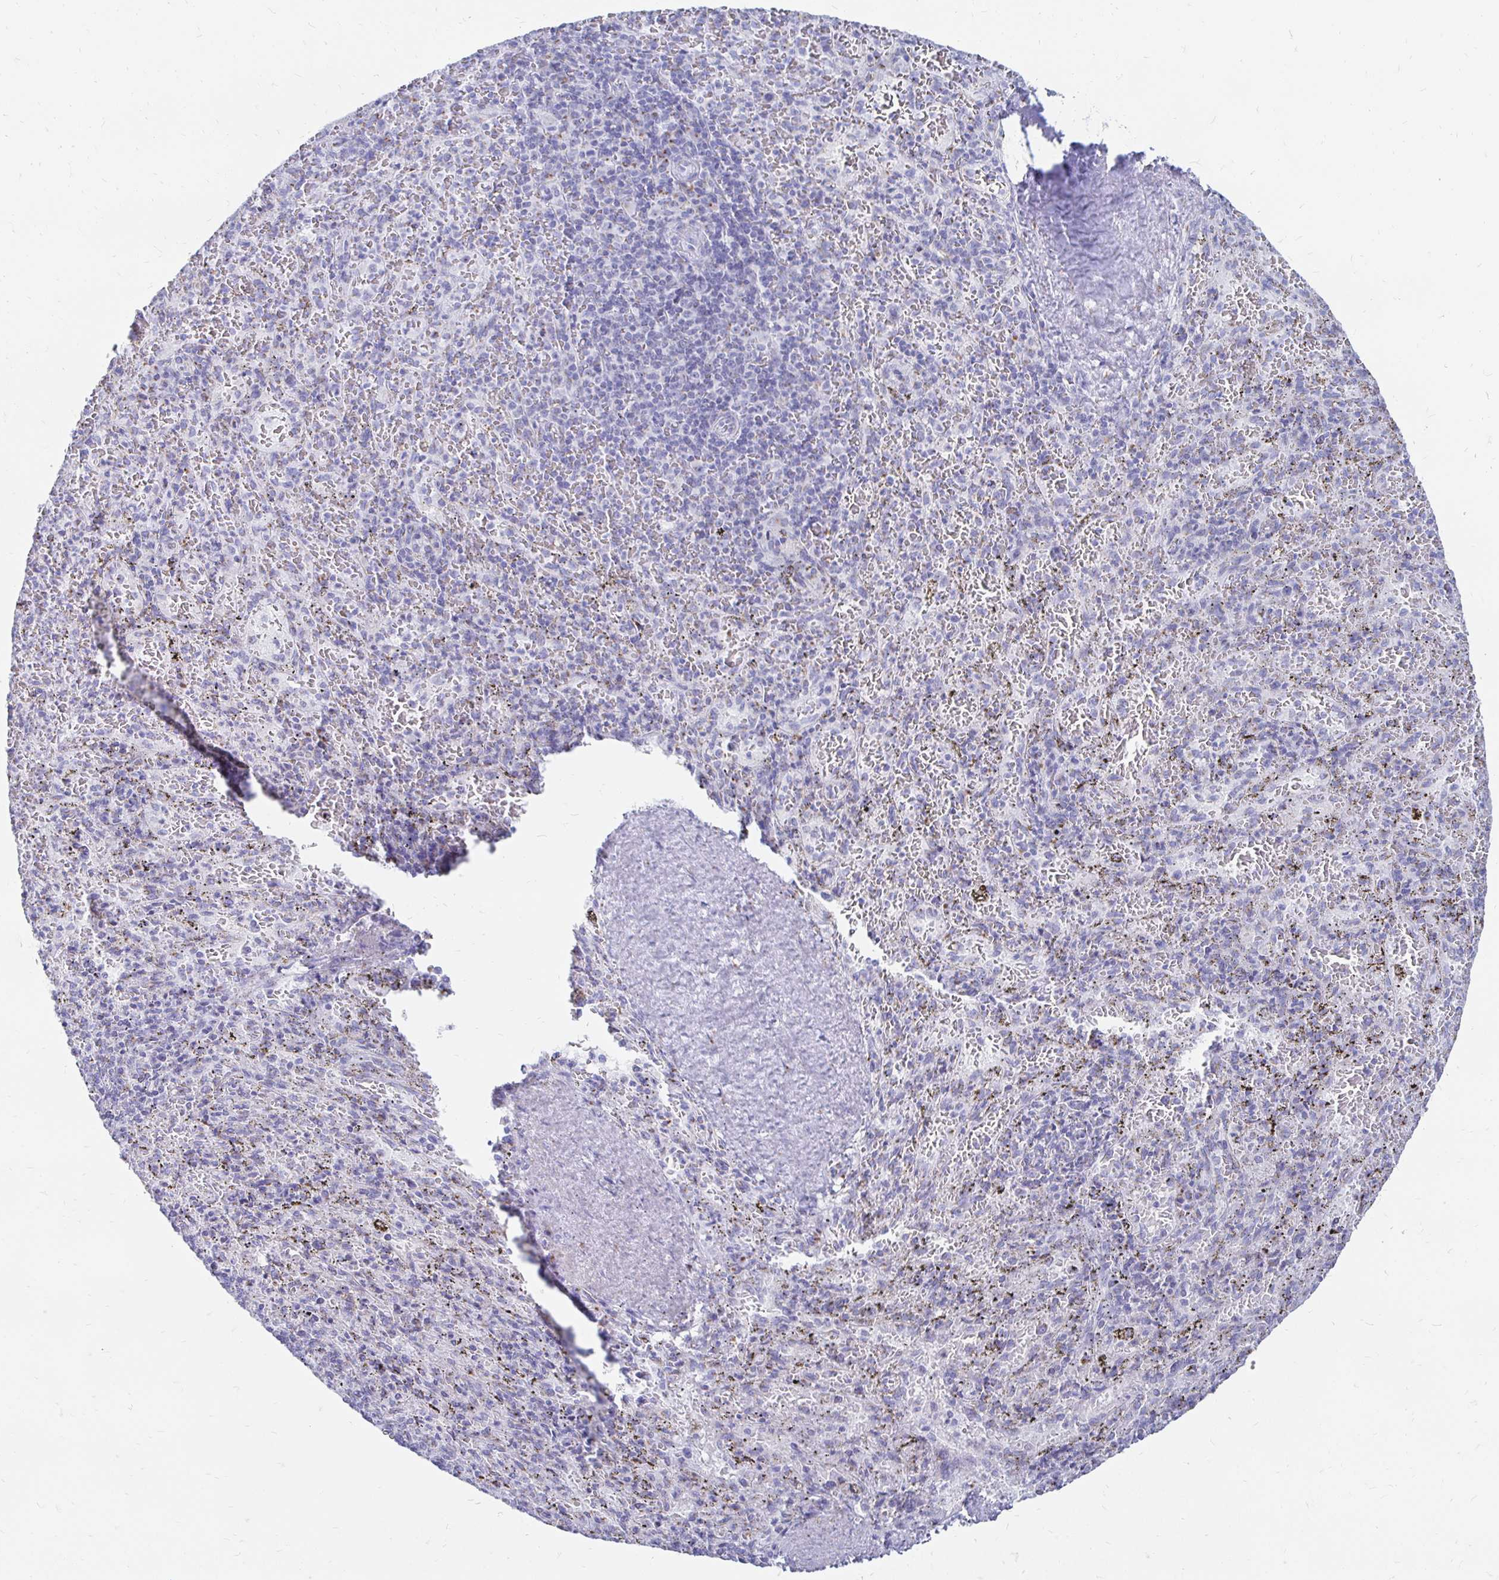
{"staining": {"intensity": "negative", "quantity": "none", "location": "none"}, "tissue": "spleen", "cell_type": "Cells in red pulp", "image_type": "normal", "snomed": [{"axis": "morphology", "description": "Normal tissue, NOS"}, {"axis": "topography", "description": "Spleen"}], "caption": "Cells in red pulp show no significant expression in normal spleen. (Brightfield microscopy of DAB immunohistochemistry at high magnification).", "gene": "PAGE4", "patient": {"sex": "male", "age": 57}}